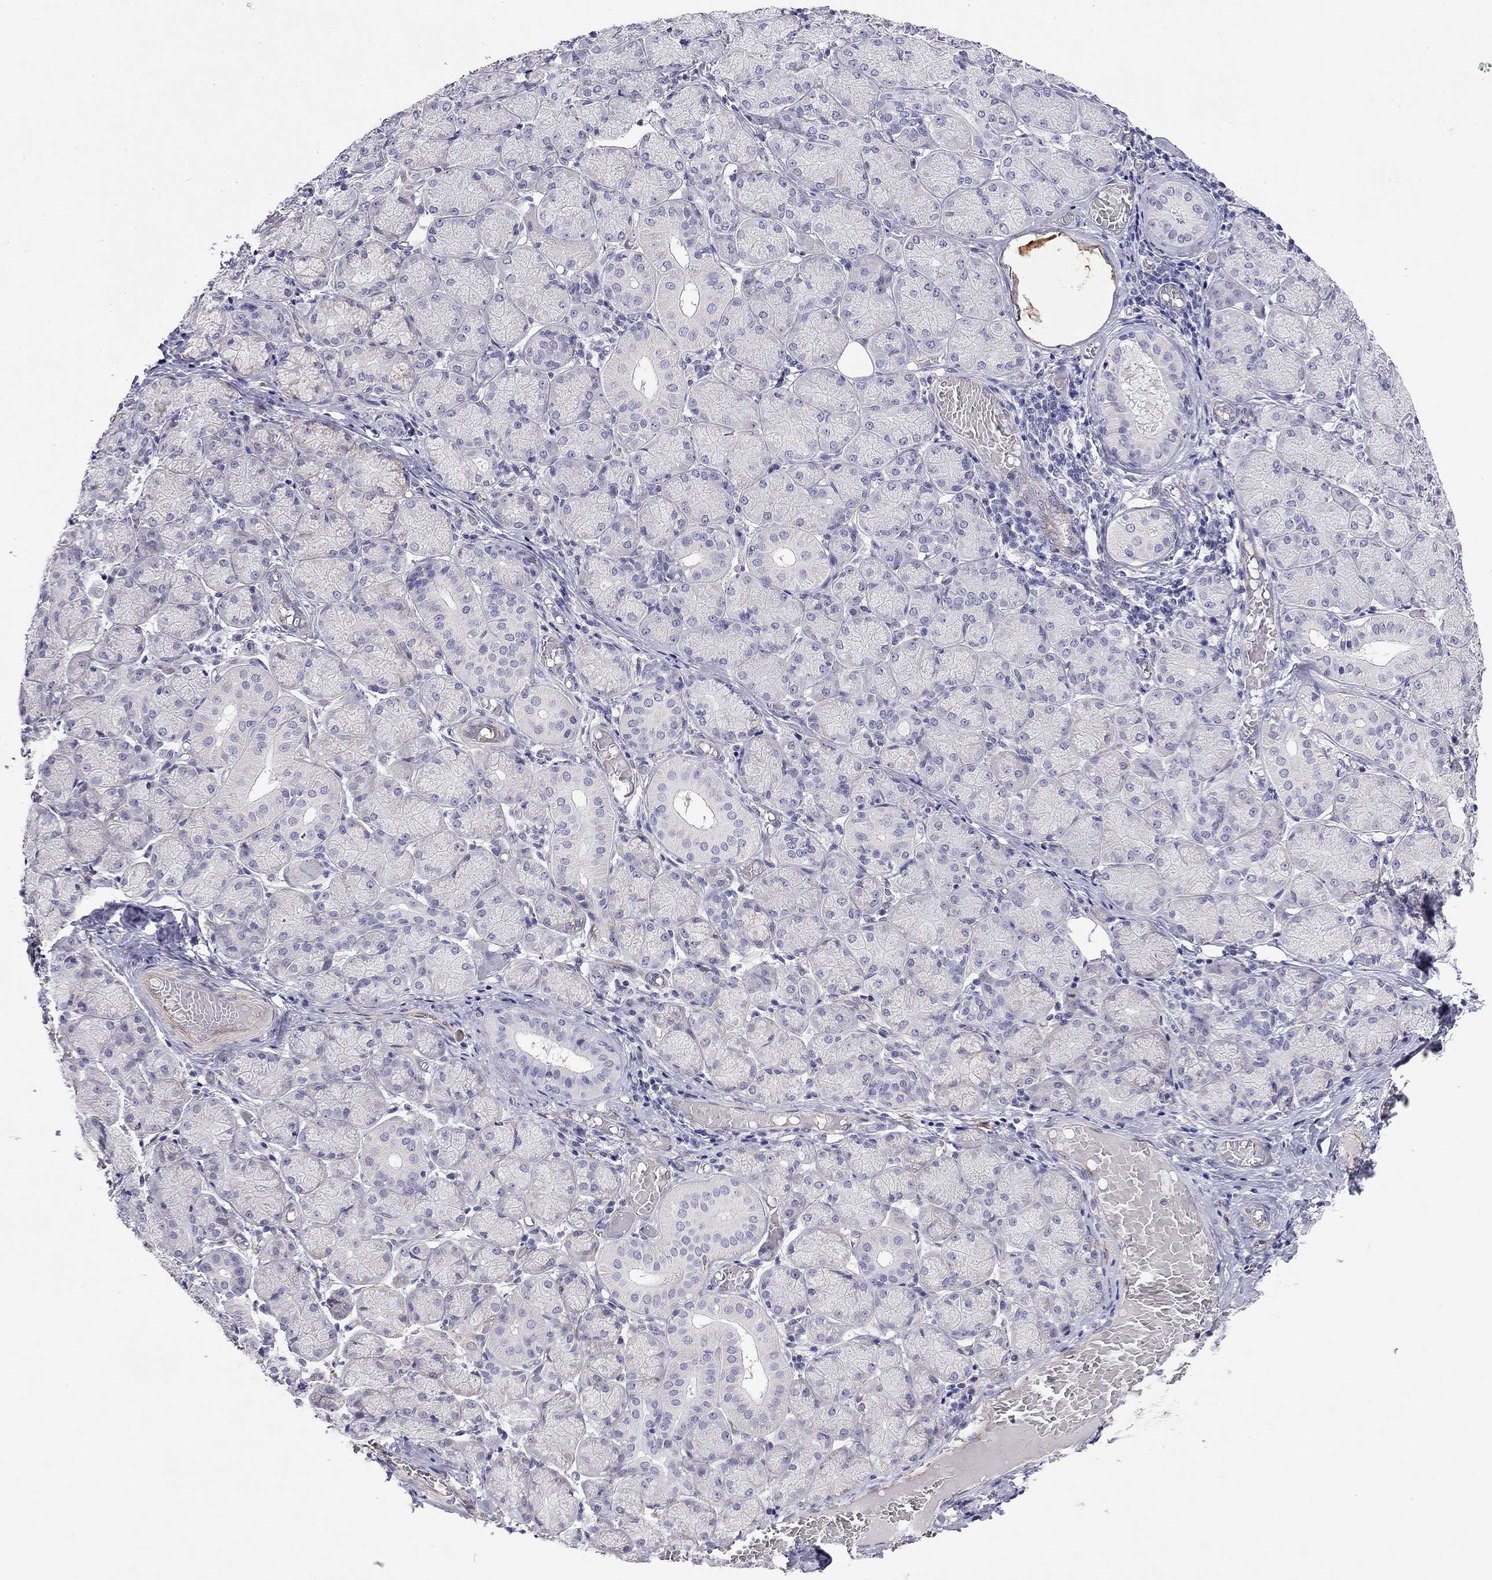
{"staining": {"intensity": "negative", "quantity": "none", "location": "none"}, "tissue": "salivary gland", "cell_type": "Glandular cells", "image_type": "normal", "snomed": [{"axis": "morphology", "description": "Normal tissue, NOS"}, {"axis": "topography", "description": "Salivary gland"}, {"axis": "topography", "description": "Peripheral nerve tissue"}], "caption": "IHC of benign human salivary gland demonstrates no staining in glandular cells.", "gene": "RTL1", "patient": {"sex": "female", "age": 24}}